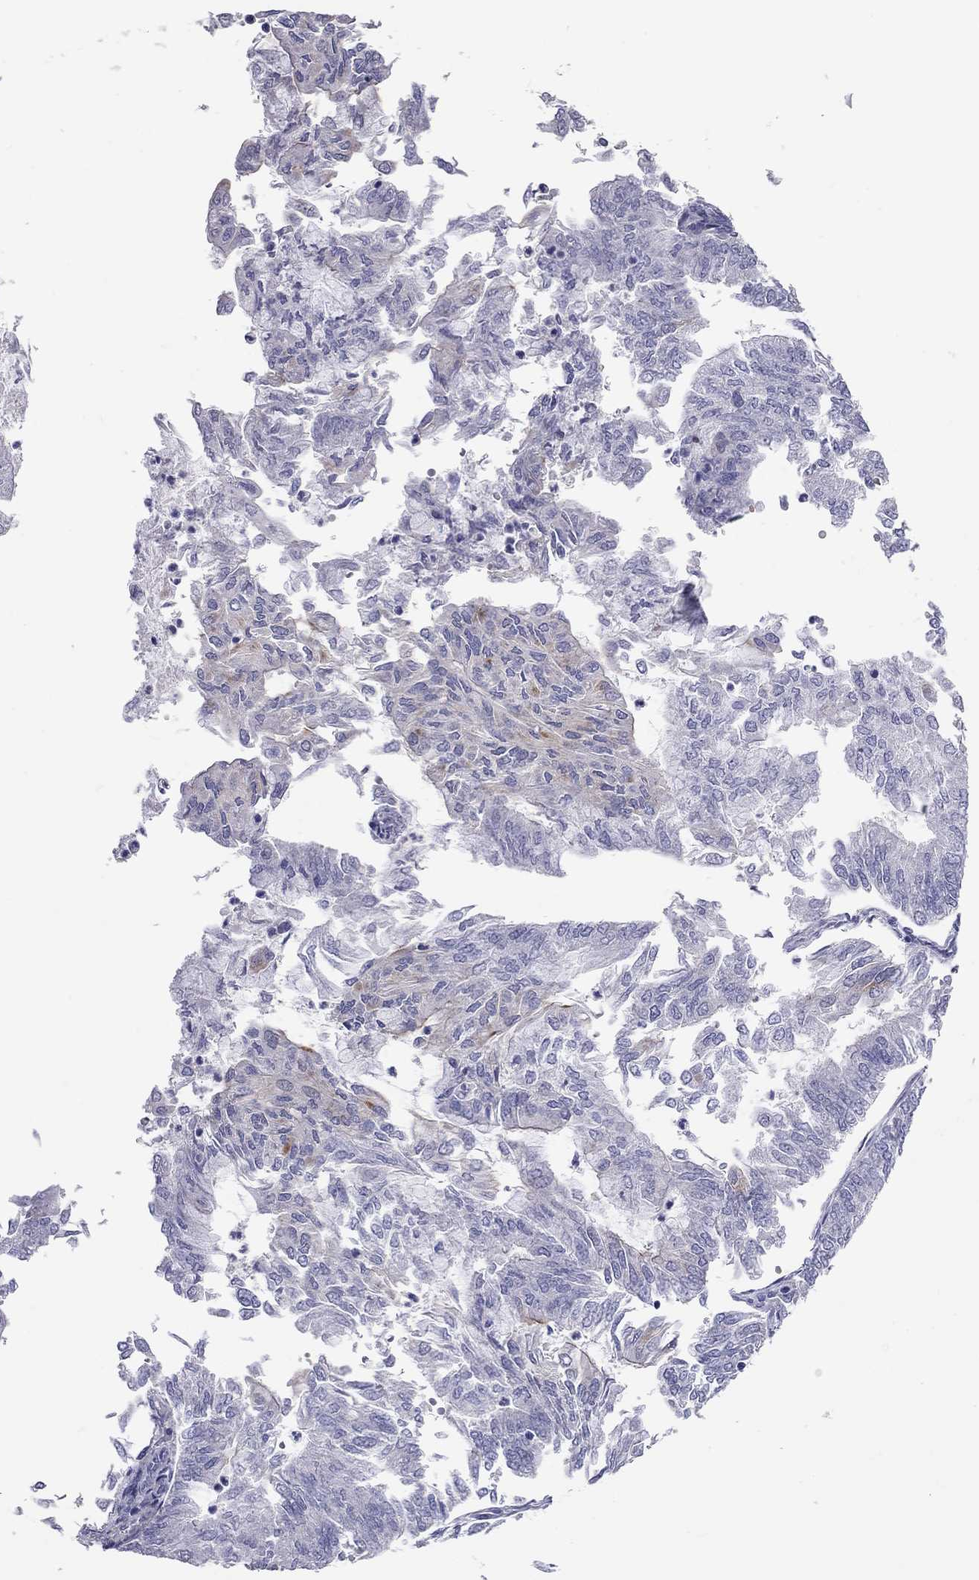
{"staining": {"intensity": "negative", "quantity": "none", "location": "none"}, "tissue": "endometrial cancer", "cell_type": "Tumor cells", "image_type": "cancer", "snomed": [{"axis": "morphology", "description": "Adenocarcinoma, NOS"}, {"axis": "topography", "description": "Endometrium"}], "caption": "IHC photomicrograph of neoplastic tissue: endometrial adenocarcinoma stained with DAB demonstrates no significant protein staining in tumor cells. The staining is performed using DAB brown chromogen with nuclei counter-stained in using hematoxylin.", "gene": "SYTL2", "patient": {"sex": "female", "age": 59}}